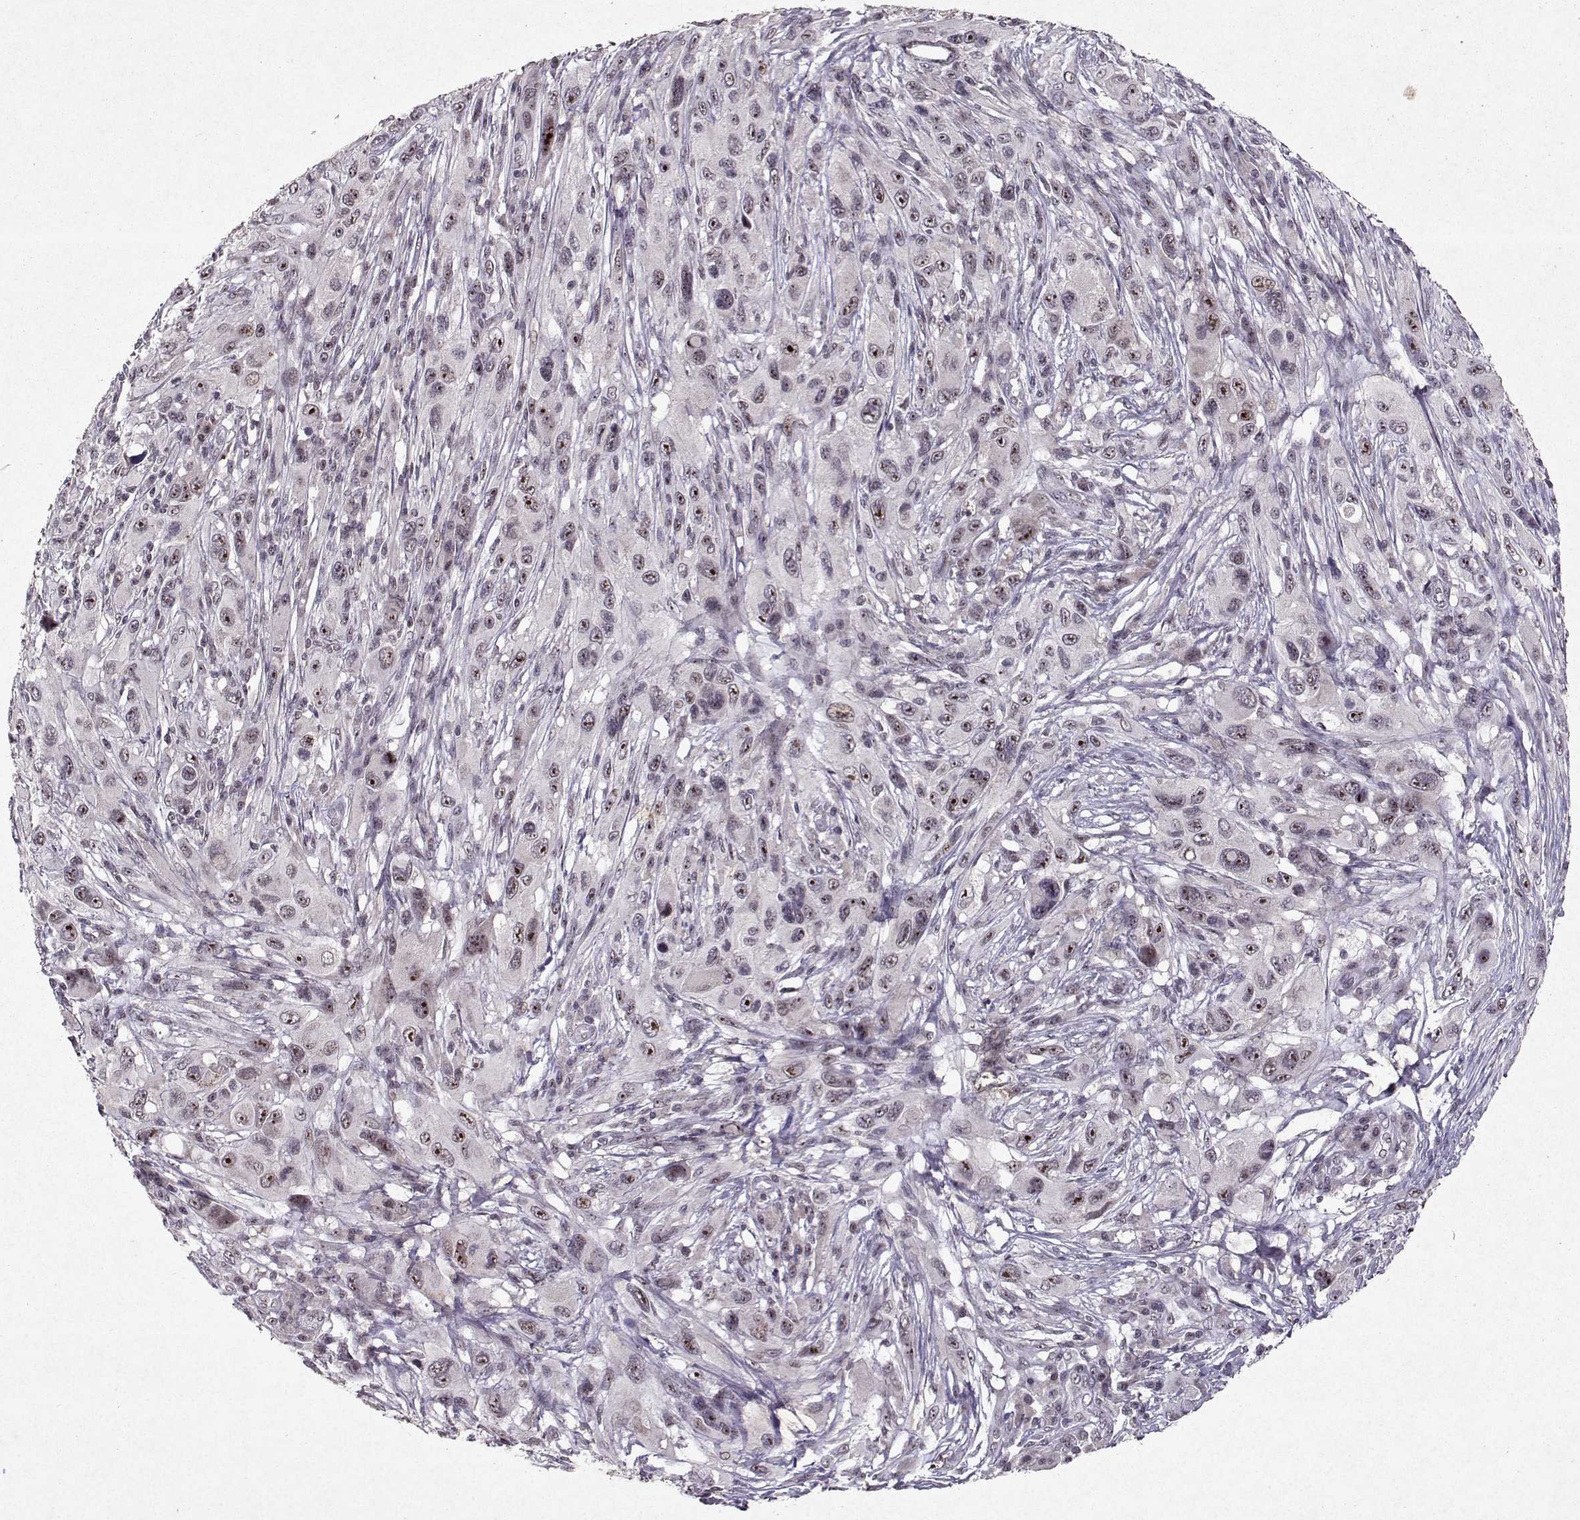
{"staining": {"intensity": "moderate", "quantity": "<25%", "location": "nuclear"}, "tissue": "melanoma", "cell_type": "Tumor cells", "image_type": "cancer", "snomed": [{"axis": "morphology", "description": "Malignant melanoma, NOS"}, {"axis": "topography", "description": "Skin"}], "caption": "This micrograph exhibits immunohistochemistry staining of human malignant melanoma, with low moderate nuclear expression in about <25% of tumor cells.", "gene": "DDX56", "patient": {"sex": "male", "age": 53}}